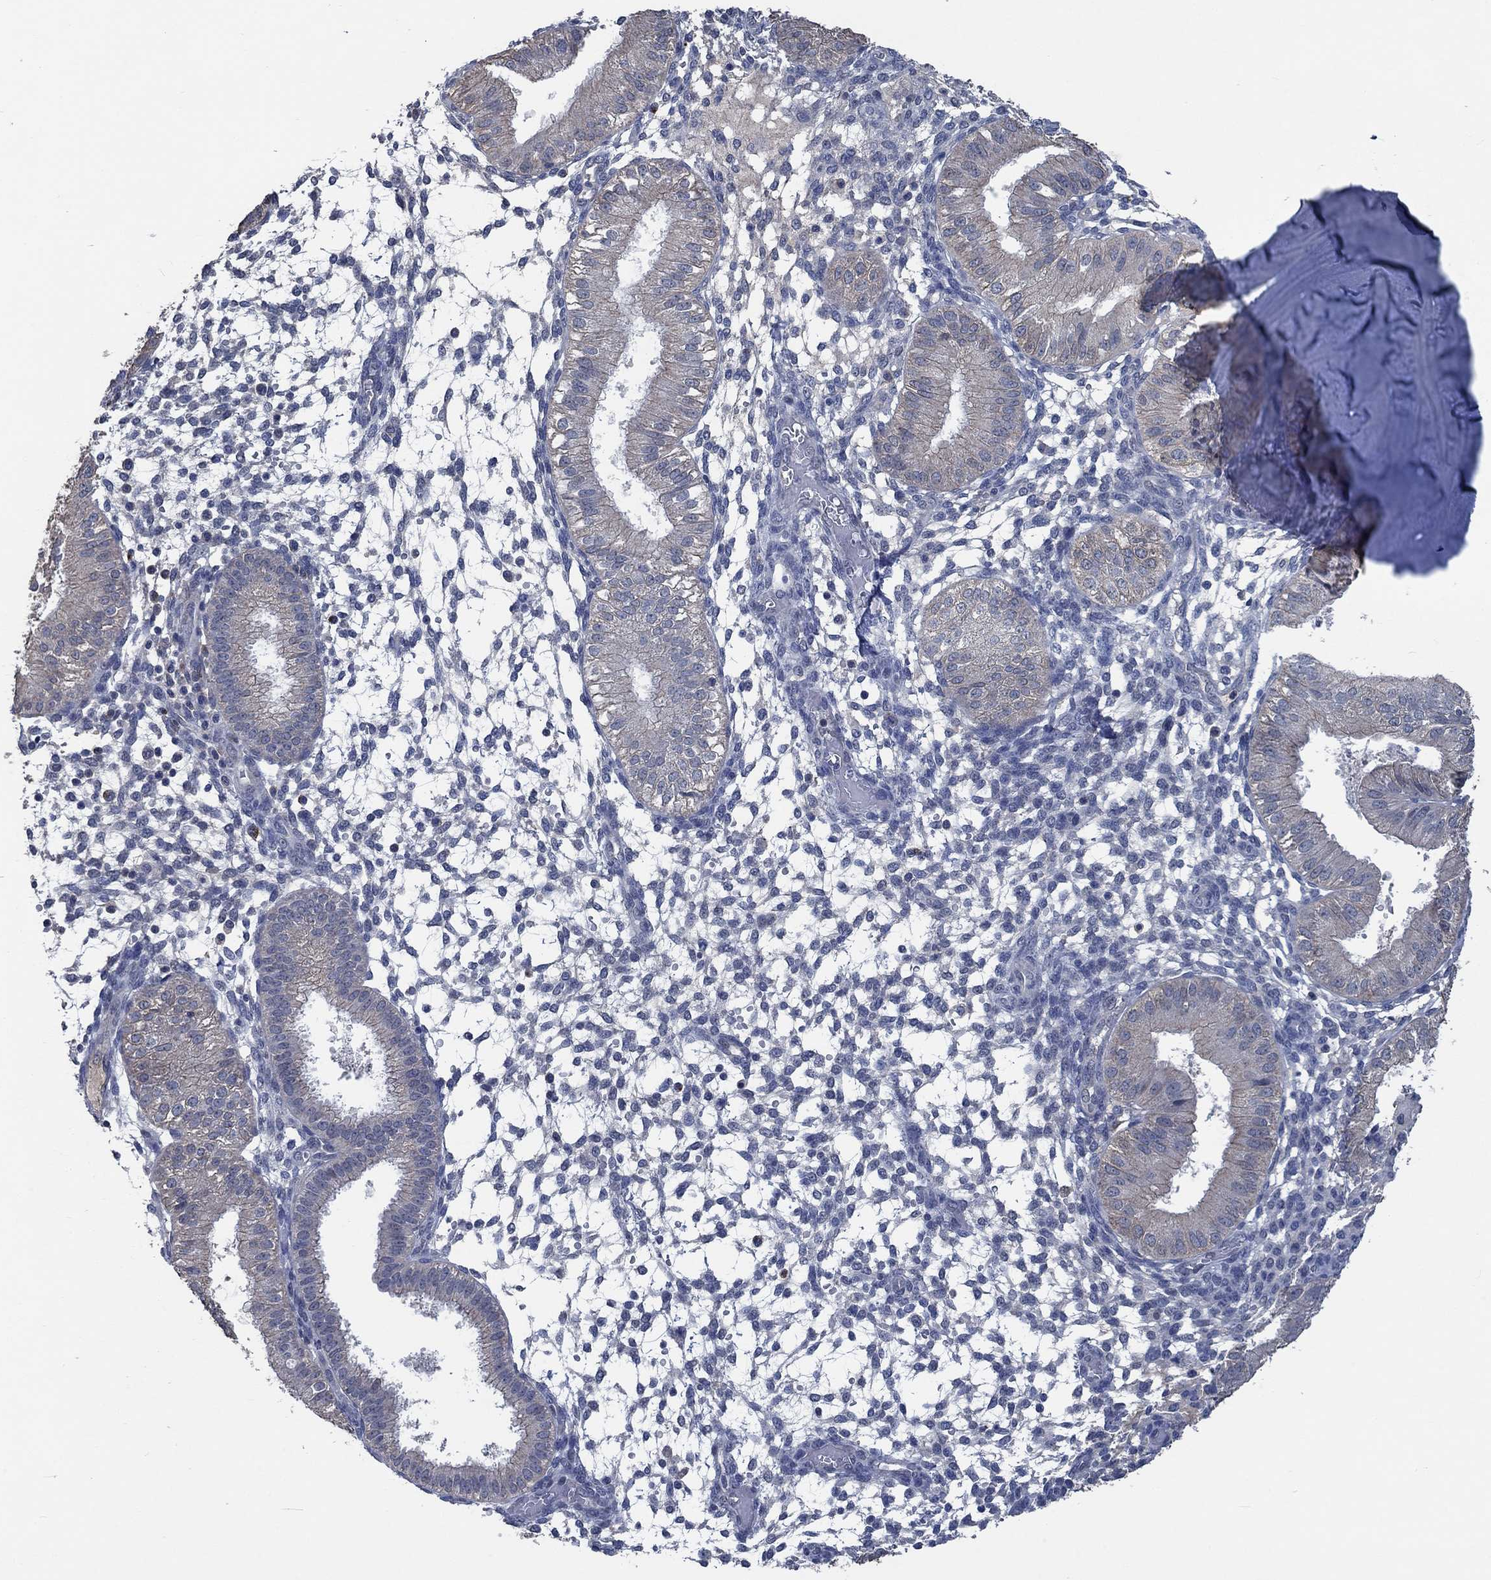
{"staining": {"intensity": "negative", "quantity": "none", "location": "none"}, "tissue": "endometrium", "cell_type": "Cells in endometrial stroma", "image_type": "normal", "snomed": [{"axis": "morphology", "description": "Normal tissue, NOS"}, {"axis": "topography", "description": "Endometrium"}], "caption": "An image of human endometrium is negative for staining in cells in endometrial stroma. Brightfield microscopy of immunohistochemistry (IHC) stained with DAB (3,3'-diaminobenzidine) (brown) and hematoxylin (blue), captured at high magnification.", "gene": "OBSCN", "patient": {"sex": "female", "age": 43}}